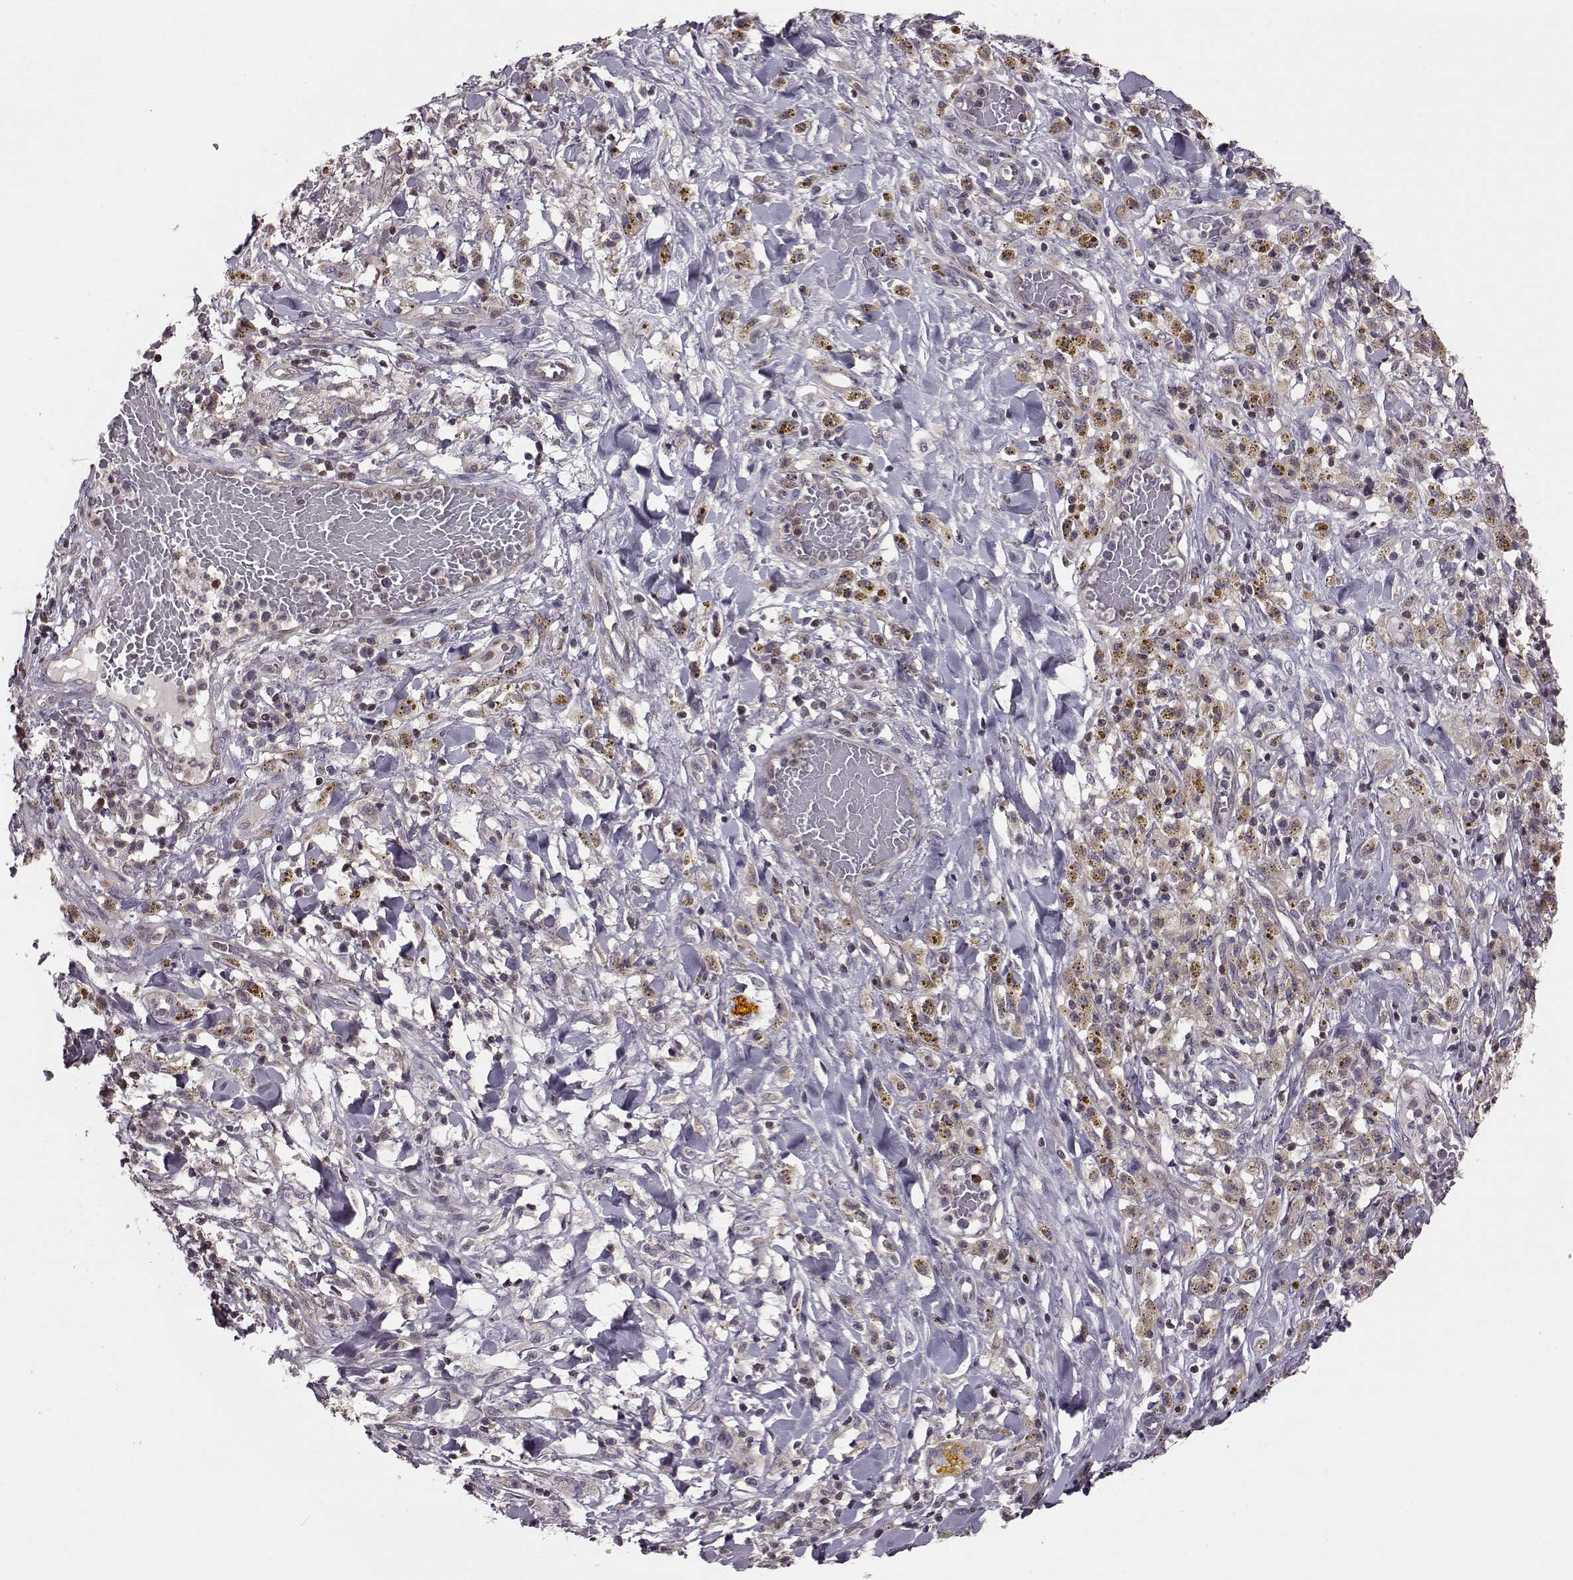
{"staining": {"intensity": "negative", "quantity": "none", "location": "none"}, "tissue": "melanoma", "cell_type": "Tumor cells", "image_type": "cancer", "snomed": [{"axis": "morphology", "description": "Malignant melanoma, NOS"}, {"axis": "topography", "description": "Skin"}], "caption": "Micrograph shows no significant protein positivity in tumor cells of melanoma.", "gene": "CDC42SE1", "patient": {"sex": "female", "age": 91}}